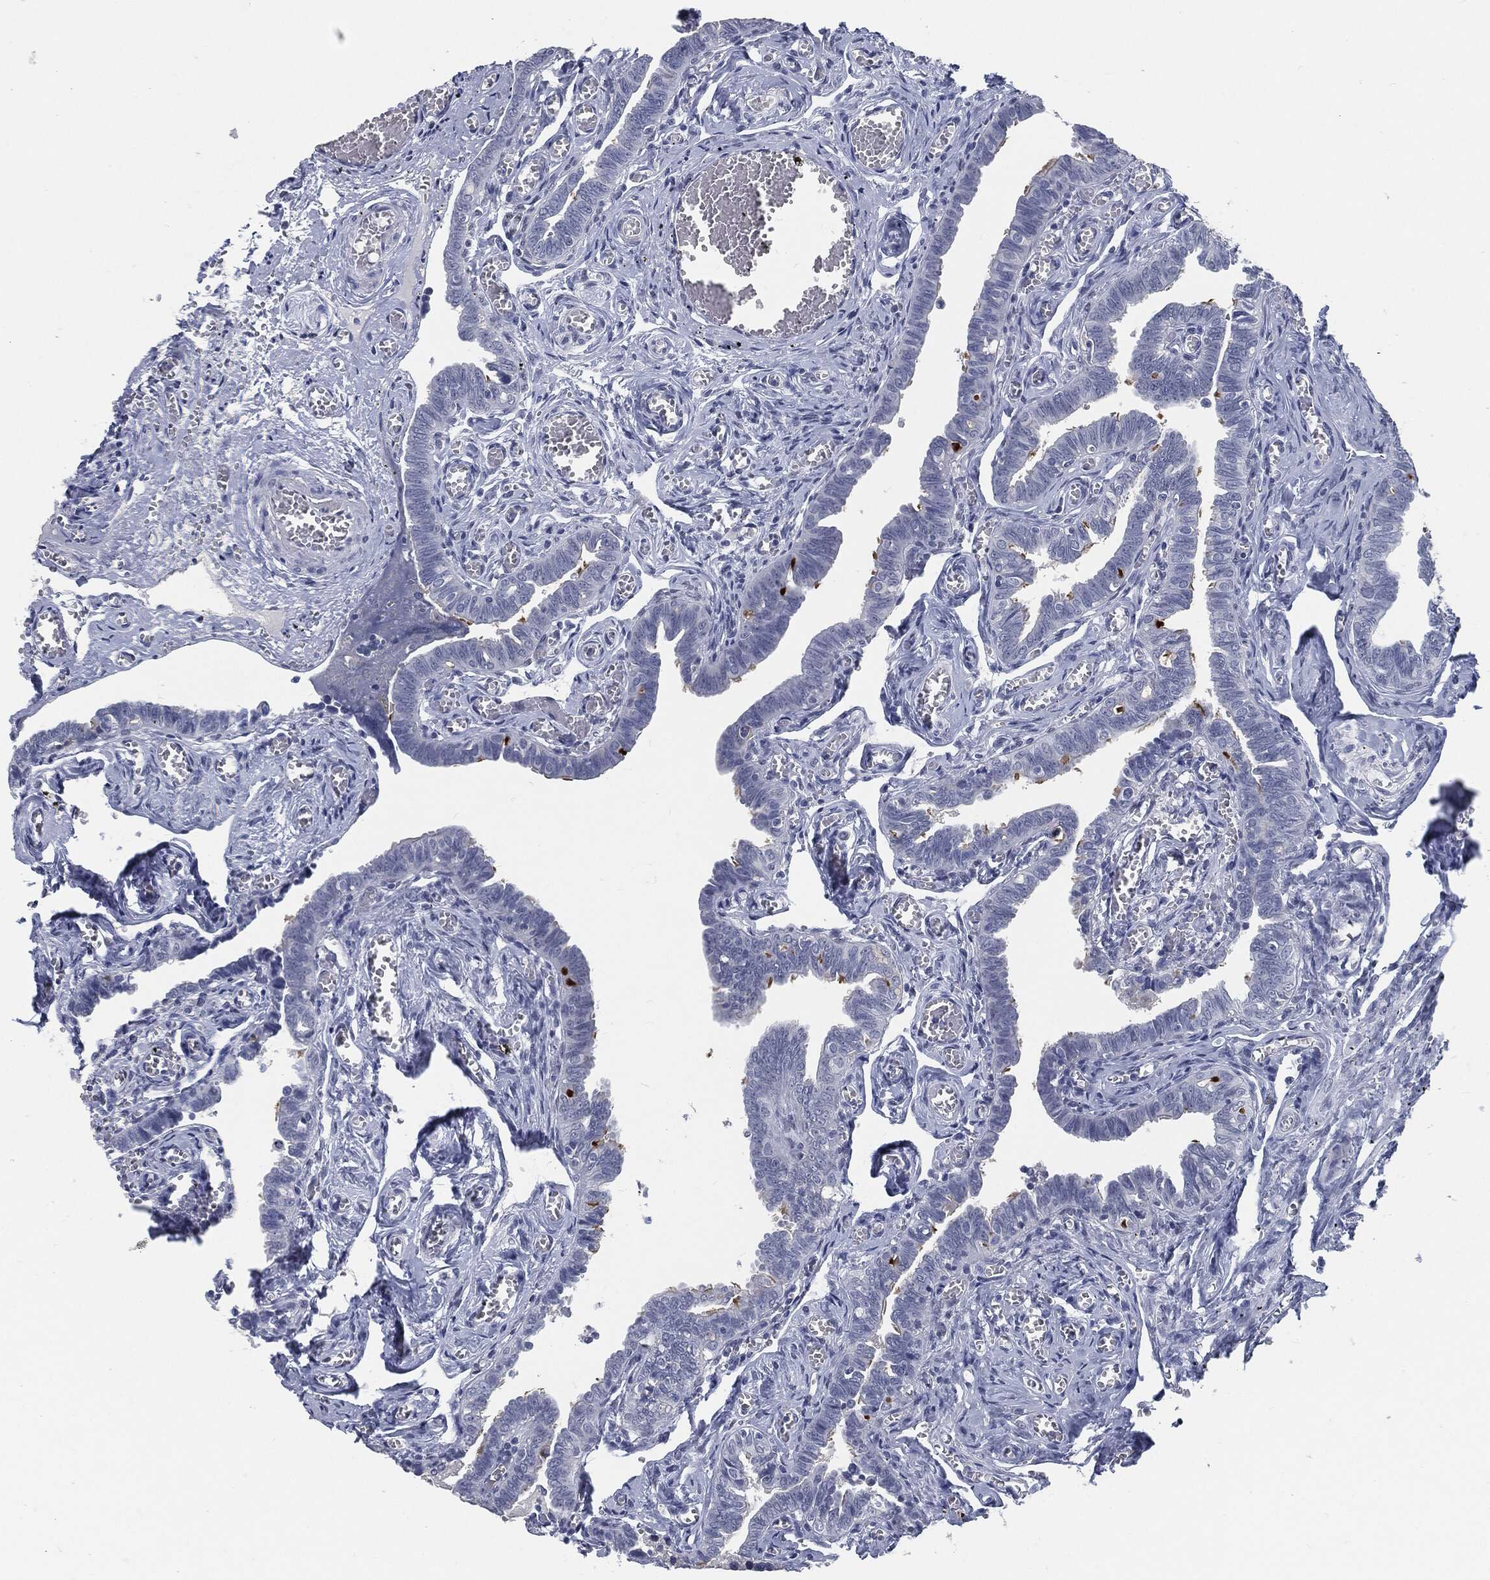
{"staining": {"intensity": "strong", "quantity": "25%-75%", "location": "cytoplasmic/membranous"}, "tissue": "fallopian tube", "cell_type": "Glandular cells", "image_type": "normal", "snomed": [{"axis": "morphology", "description": "Normal tissue, NOS"}, {"axis": "topography", "description": "Vascular tissue"}, {"axis": "topography", "description": "Fallopian tube"}], "caption": "Immunohistochemistry photomicrograph of unremarkable human fallopian tube stained for a protein (brown), which demonstrates high levels of strong cytoplasmic/membranous expression in approximately 25%-75% of glandular cells.", "gene": "PROM1", "patient": {"sex": "female", "age": 67}}